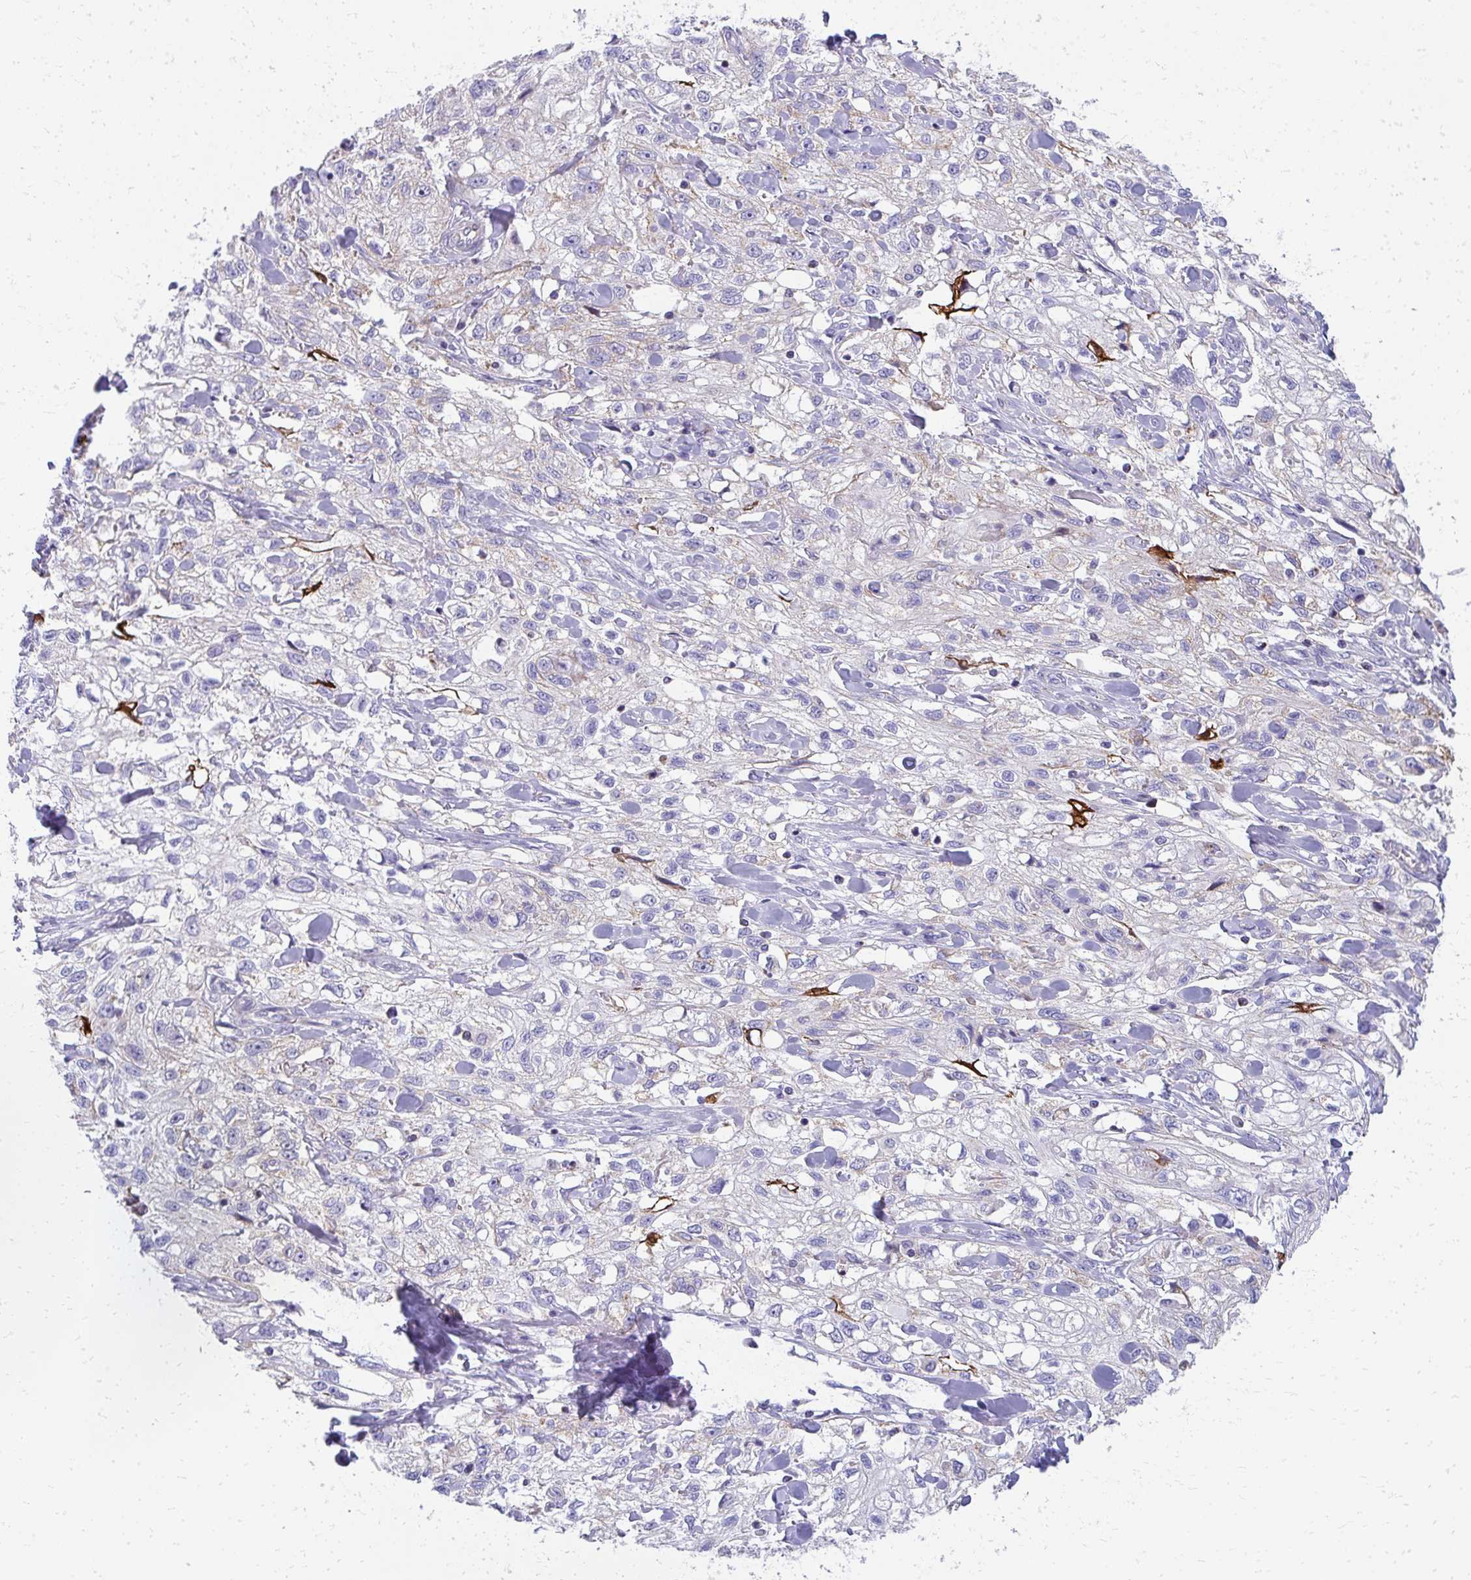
{"staining": {"intensity": "negative", "quantity": "none", "location": "none"}, "tissue": "skin cancer", "cell_type": "Tumor cells", "image_type": "cancer", "snomed": [{"axis": "morphology", "description": "Squamous cell carcinoma, NOS"}, {"axis": "topography", "description": "Skin"}, {"axis": "topography", "description": "Vulva"}], "caption": "Immunohistochemistry (IHC) image of human squamous cell carcinoma (skin) stained for a protein (brown), which displays no positivity in tumor cells.", "gene": "IL37", "patient": {"sex": "female", "age": 86}}